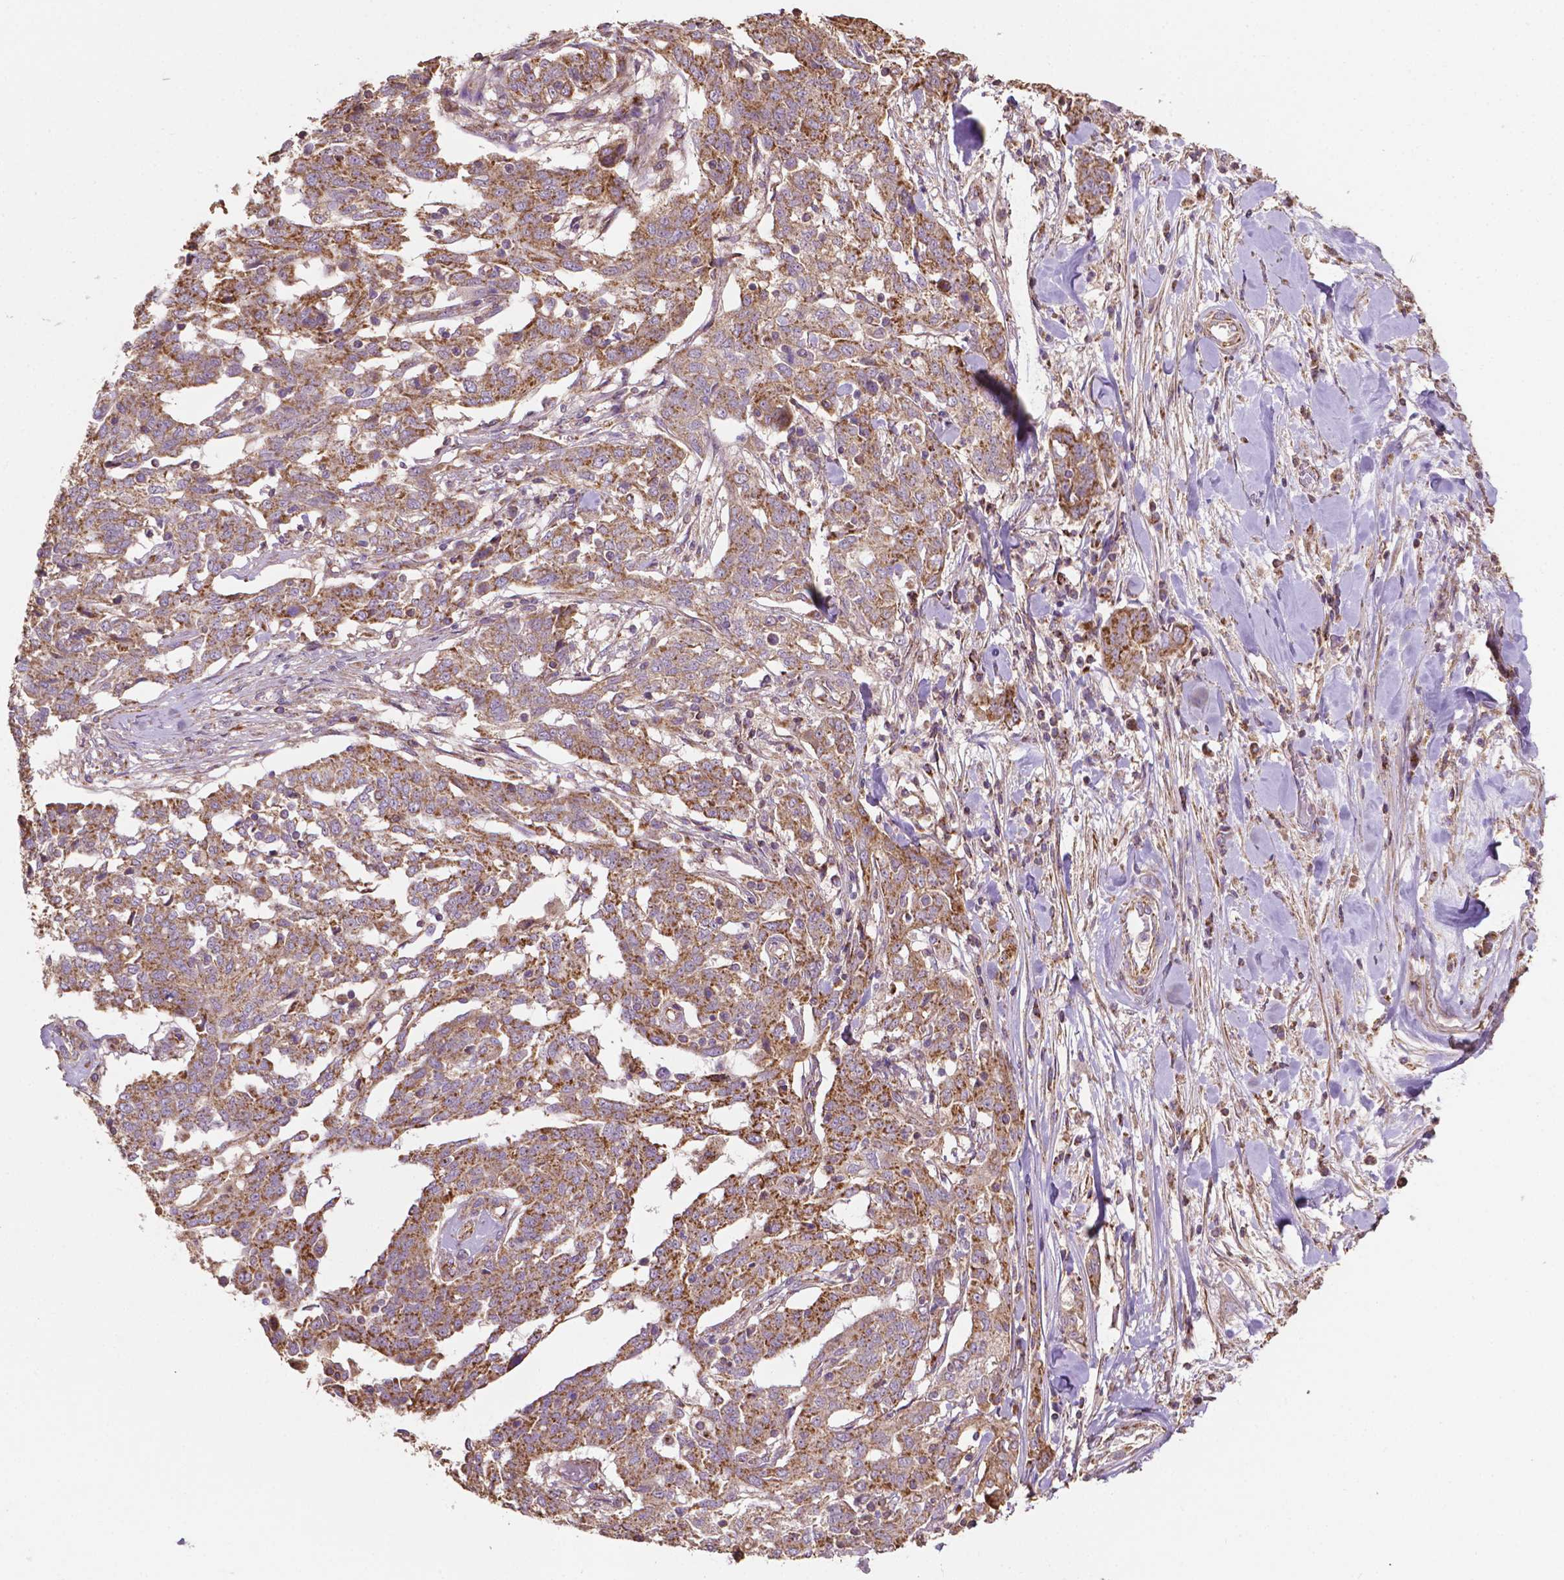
{"staining": {"intensity": "moderate", "quantity": ">75%", "location": "cytoplasmic/membranous"}, "tissue": "ovarian cancer", "cell_type": "Tumor cells", "image_type": "cancer", "snomed": [{"axis": "morphology", "description": "Cystadenocarcinoma, serous, NOS"}, {"axis": "topography", "description": "Ovary"}], "caption": "Immunohistochemistry (IHC) of human serous cystadenocarcinoma (ovarian) demonstrates medium levels of moderate cytoplasmic/membranous positivity in approximately >75% of tumor cells.", "gene": "LRR1", "patient": {"sex": "female", "age": 67}}